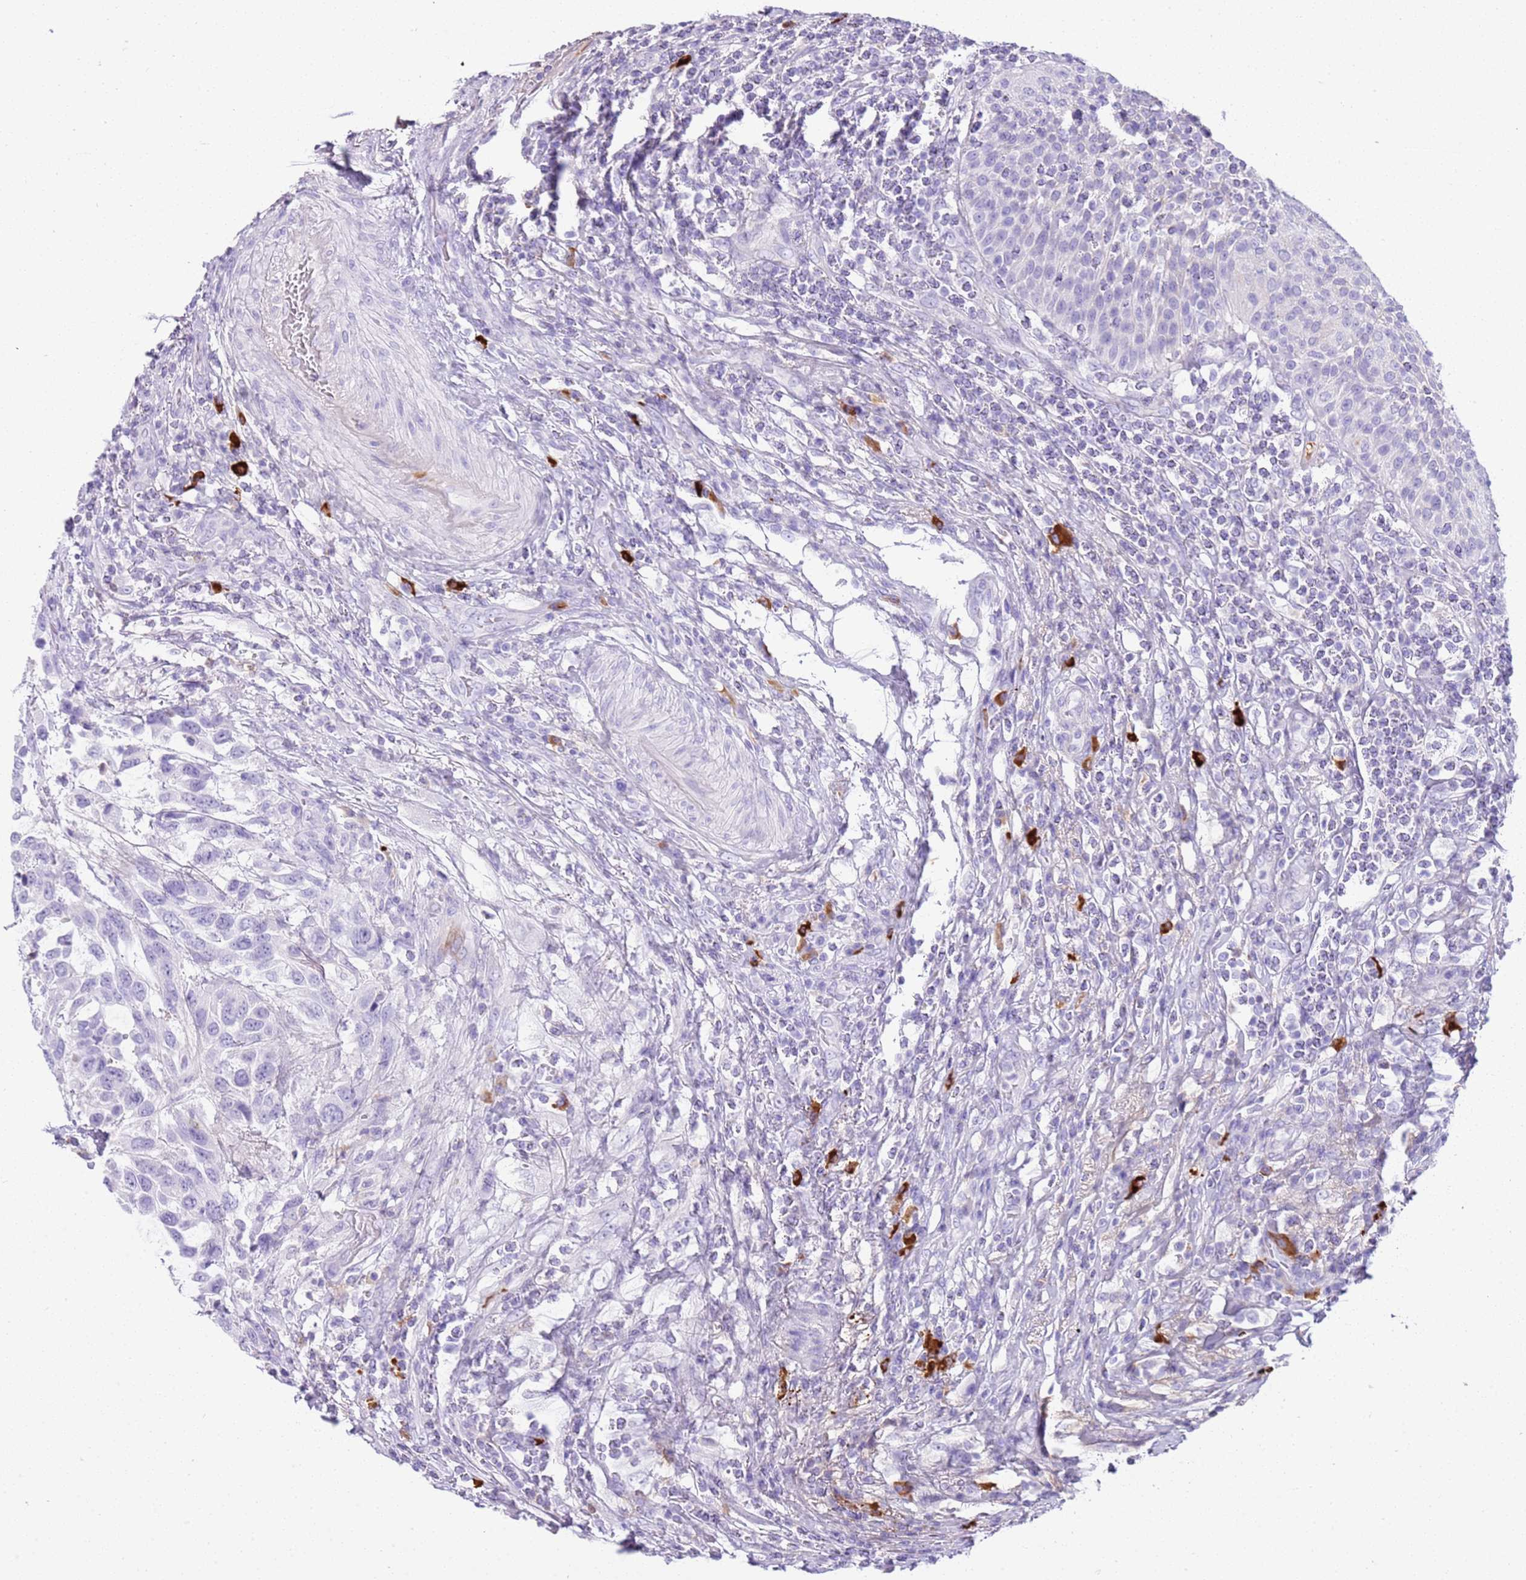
{"staining": {"intensity": "negative", "quantity": "none", "location": "none"}, "tissue": "urothelial cancer", "cell_type": "Tumor cells", "image_type": "cancer", "snomed": [{"axis": "morphology", "description": "Urothelial carcinoma, High grade"}, {"axis": "topography", "description": "Urinary bladder"}], "caption": "Immunohistochemical staining of human high-grade urothelial carcinoma demonstrates no significant expression in tumor cells.", "gene": "IGKV3D-11", "patient": {"sex": "female", "age": 70}}